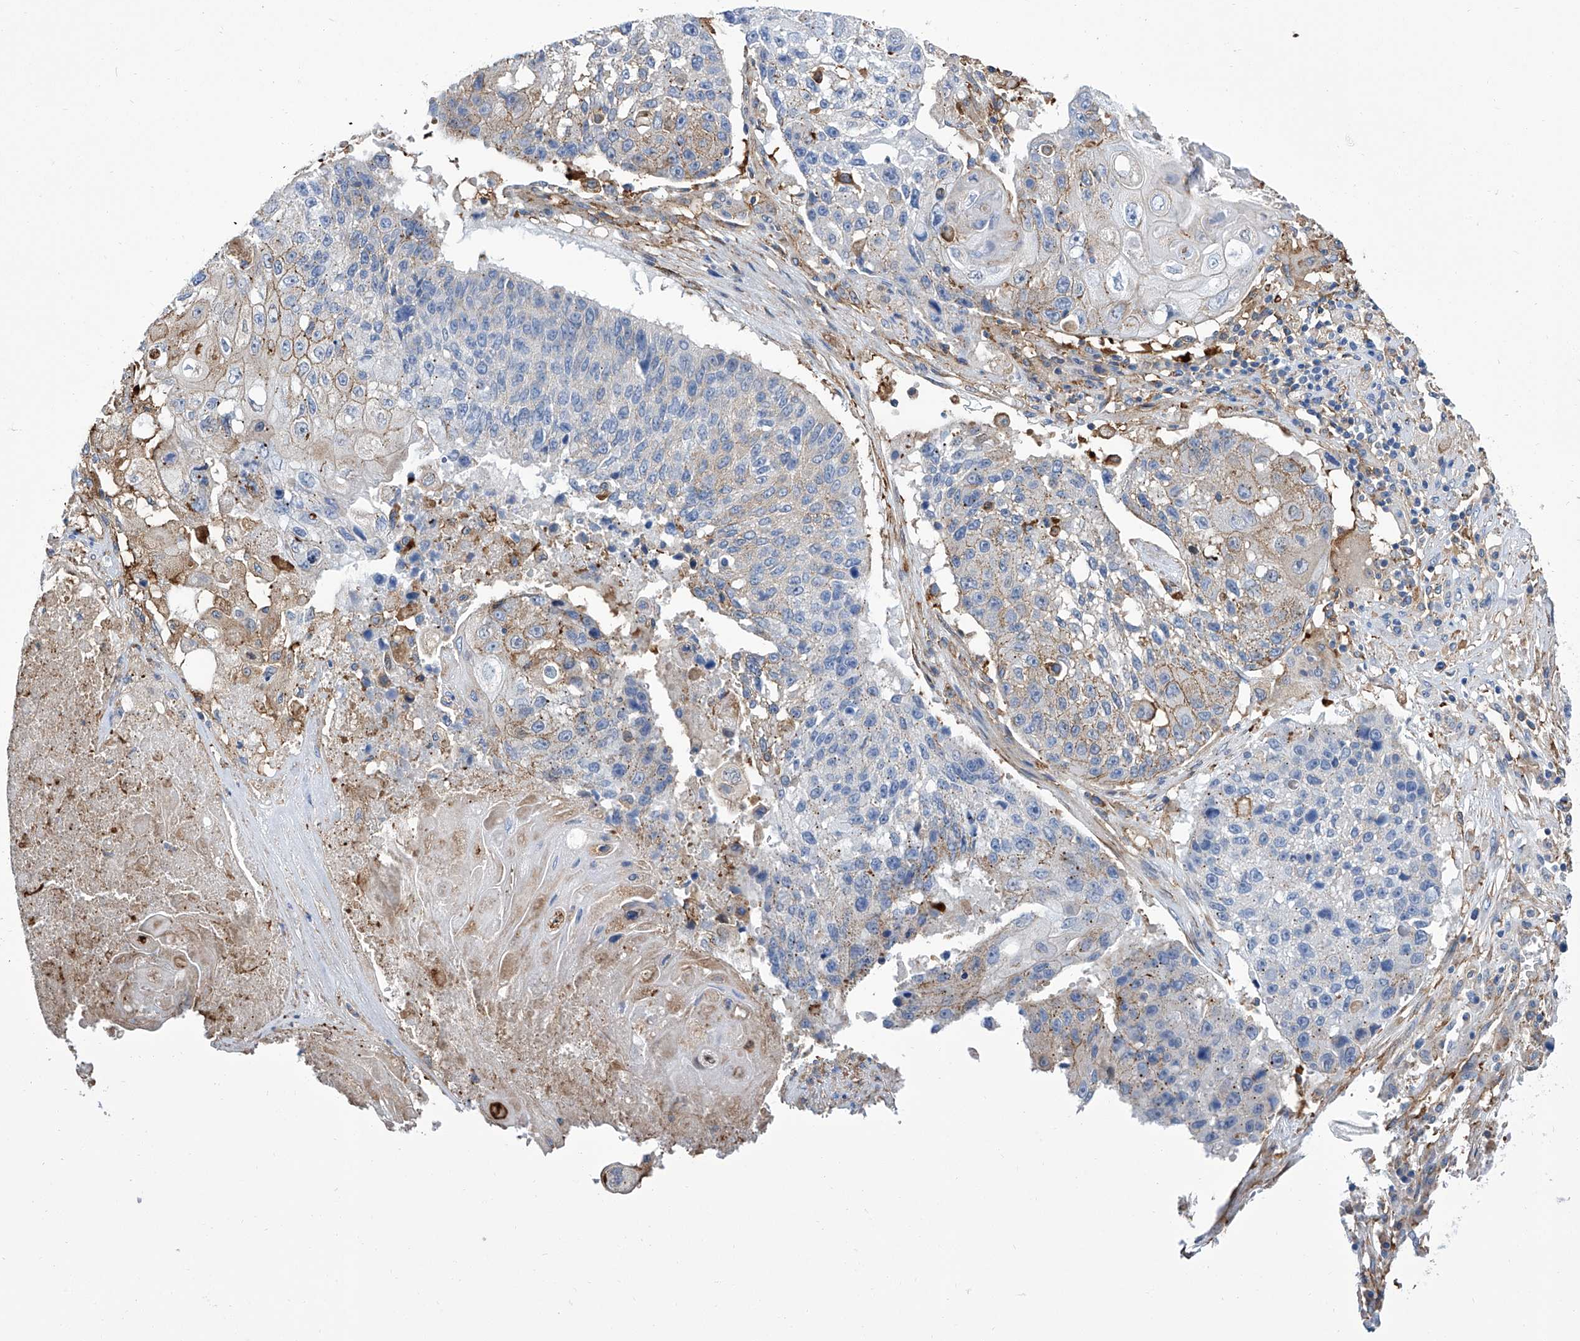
{"staining": {"intensity": "negative", "quantity": "none", "location": "none"}, "tissue": "lung cancer", "cell_type": "Tumor cells", "image_type": "cancer", "snomed": [{"axis": "morphology", "description": "Squamous cell carcinoma, NOS"}, {"axis": "topography", "description": "Lung"}], "caption": "DAB immunohistochemical staining of squamous cell carcinoma (lung) reveals no significant staining in tumor cells.", "gene": "GPT", "patient": {"sex": "male", "age": 61}}